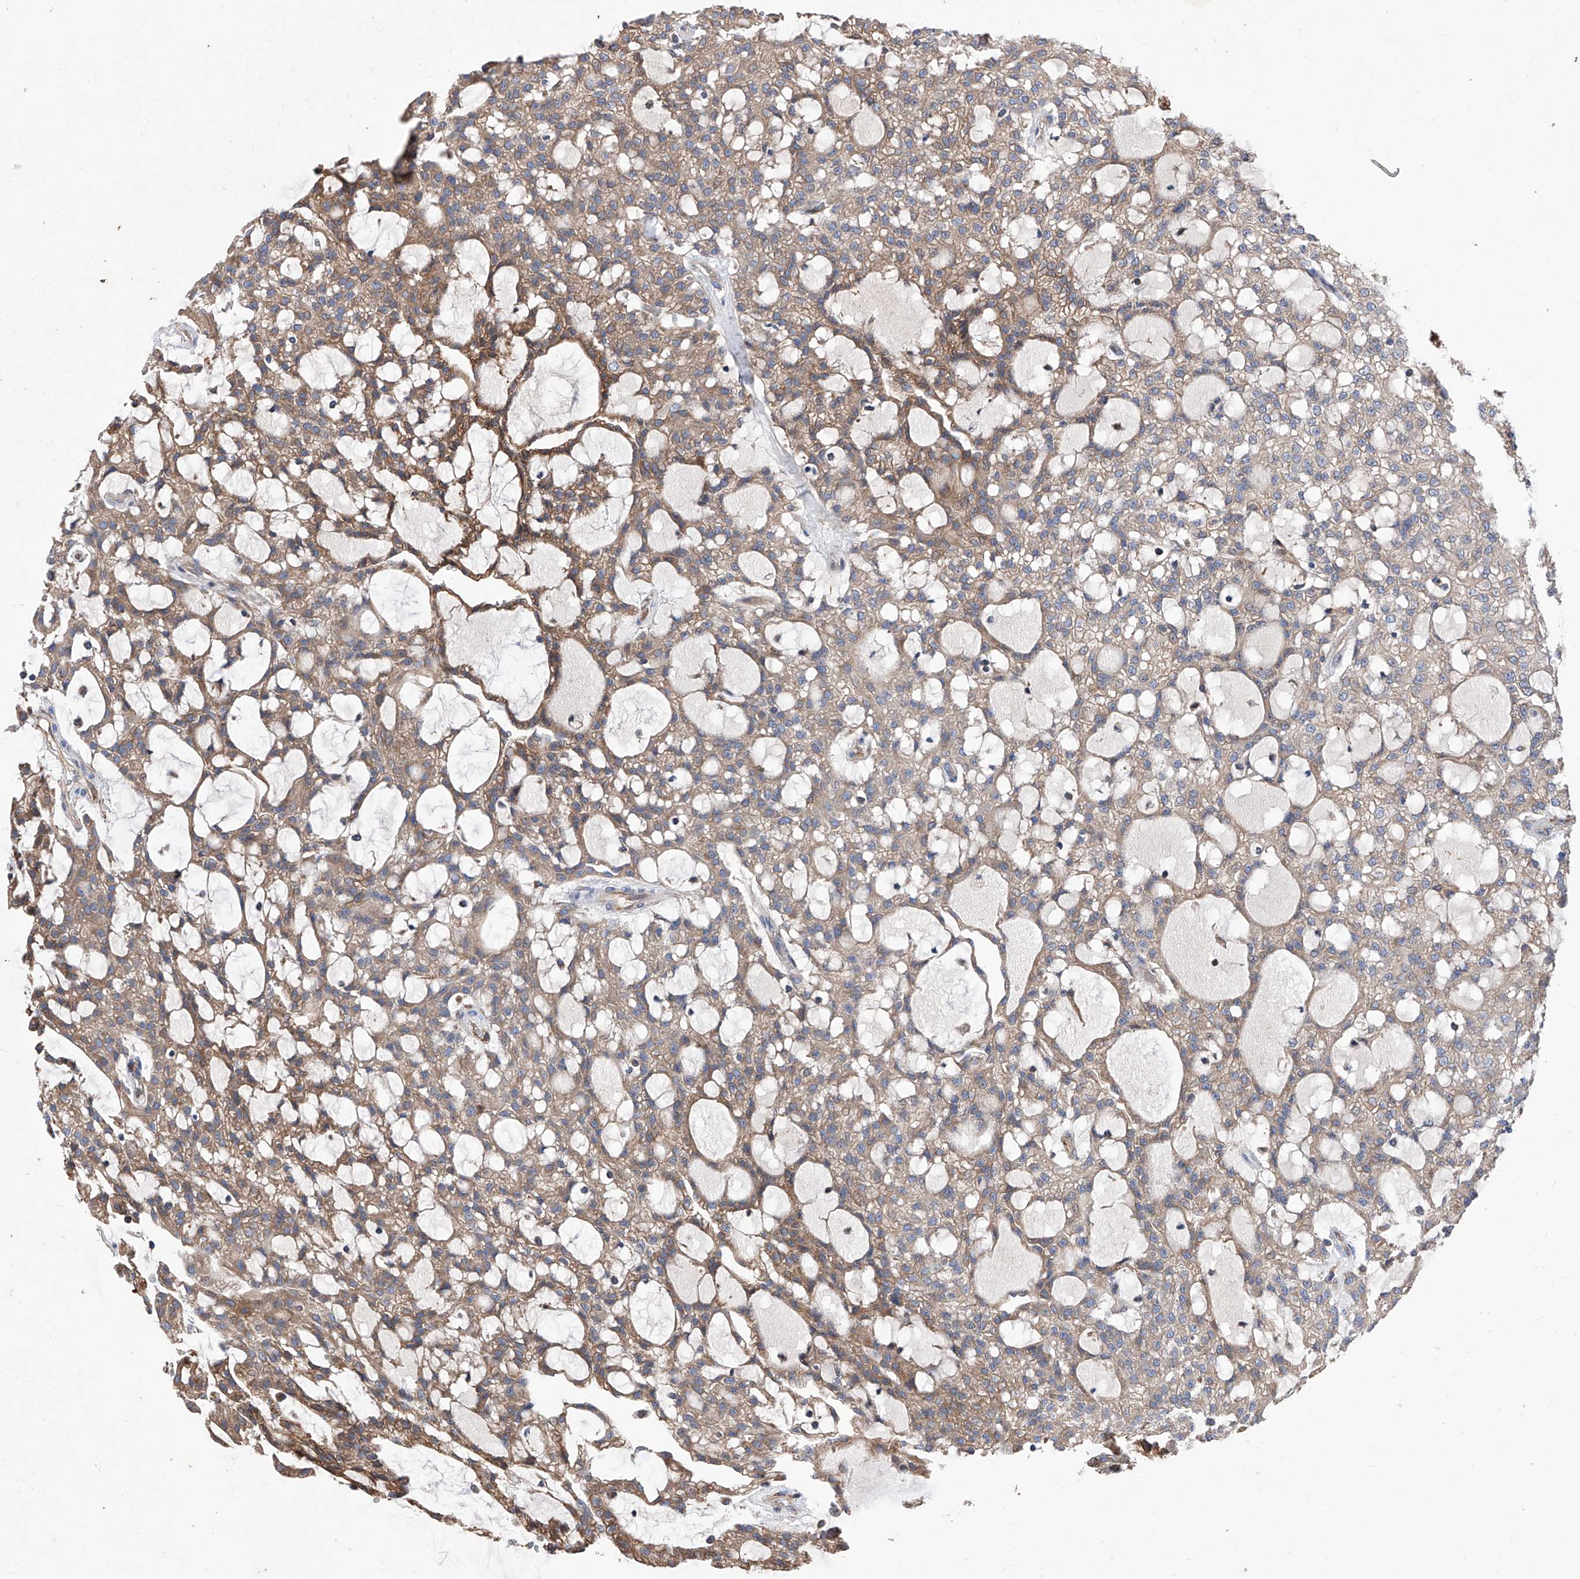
{"staining": {"intensity": "moderate", "quantity": ">75%", "location": "cytoplasmic/membranous"}, "tissue": "renal cancer", "cell_type": "Tumor cells", "image_type": "cancer", "snomed": [{"axis": "morphology", "description": "Adenocarcinoma, NOS"}, {"axis": "topography", "description": "Kidney"}], "caption": "Immunohistochemistry of human renal cancer (adenocarcinoma) demonstrates medium levels of moderate cytoplasmic/membranous expression in about >75% of tumor cells. The staining was performed using DAB (3,3'-diaminobenzidine) to visualize the protein expression in brown, while the nuclei were stained in blue with hematoxylin (Magnification: 20x).", "gene": "INPP5B", "patient": {"sex": "male", "age": 63}}